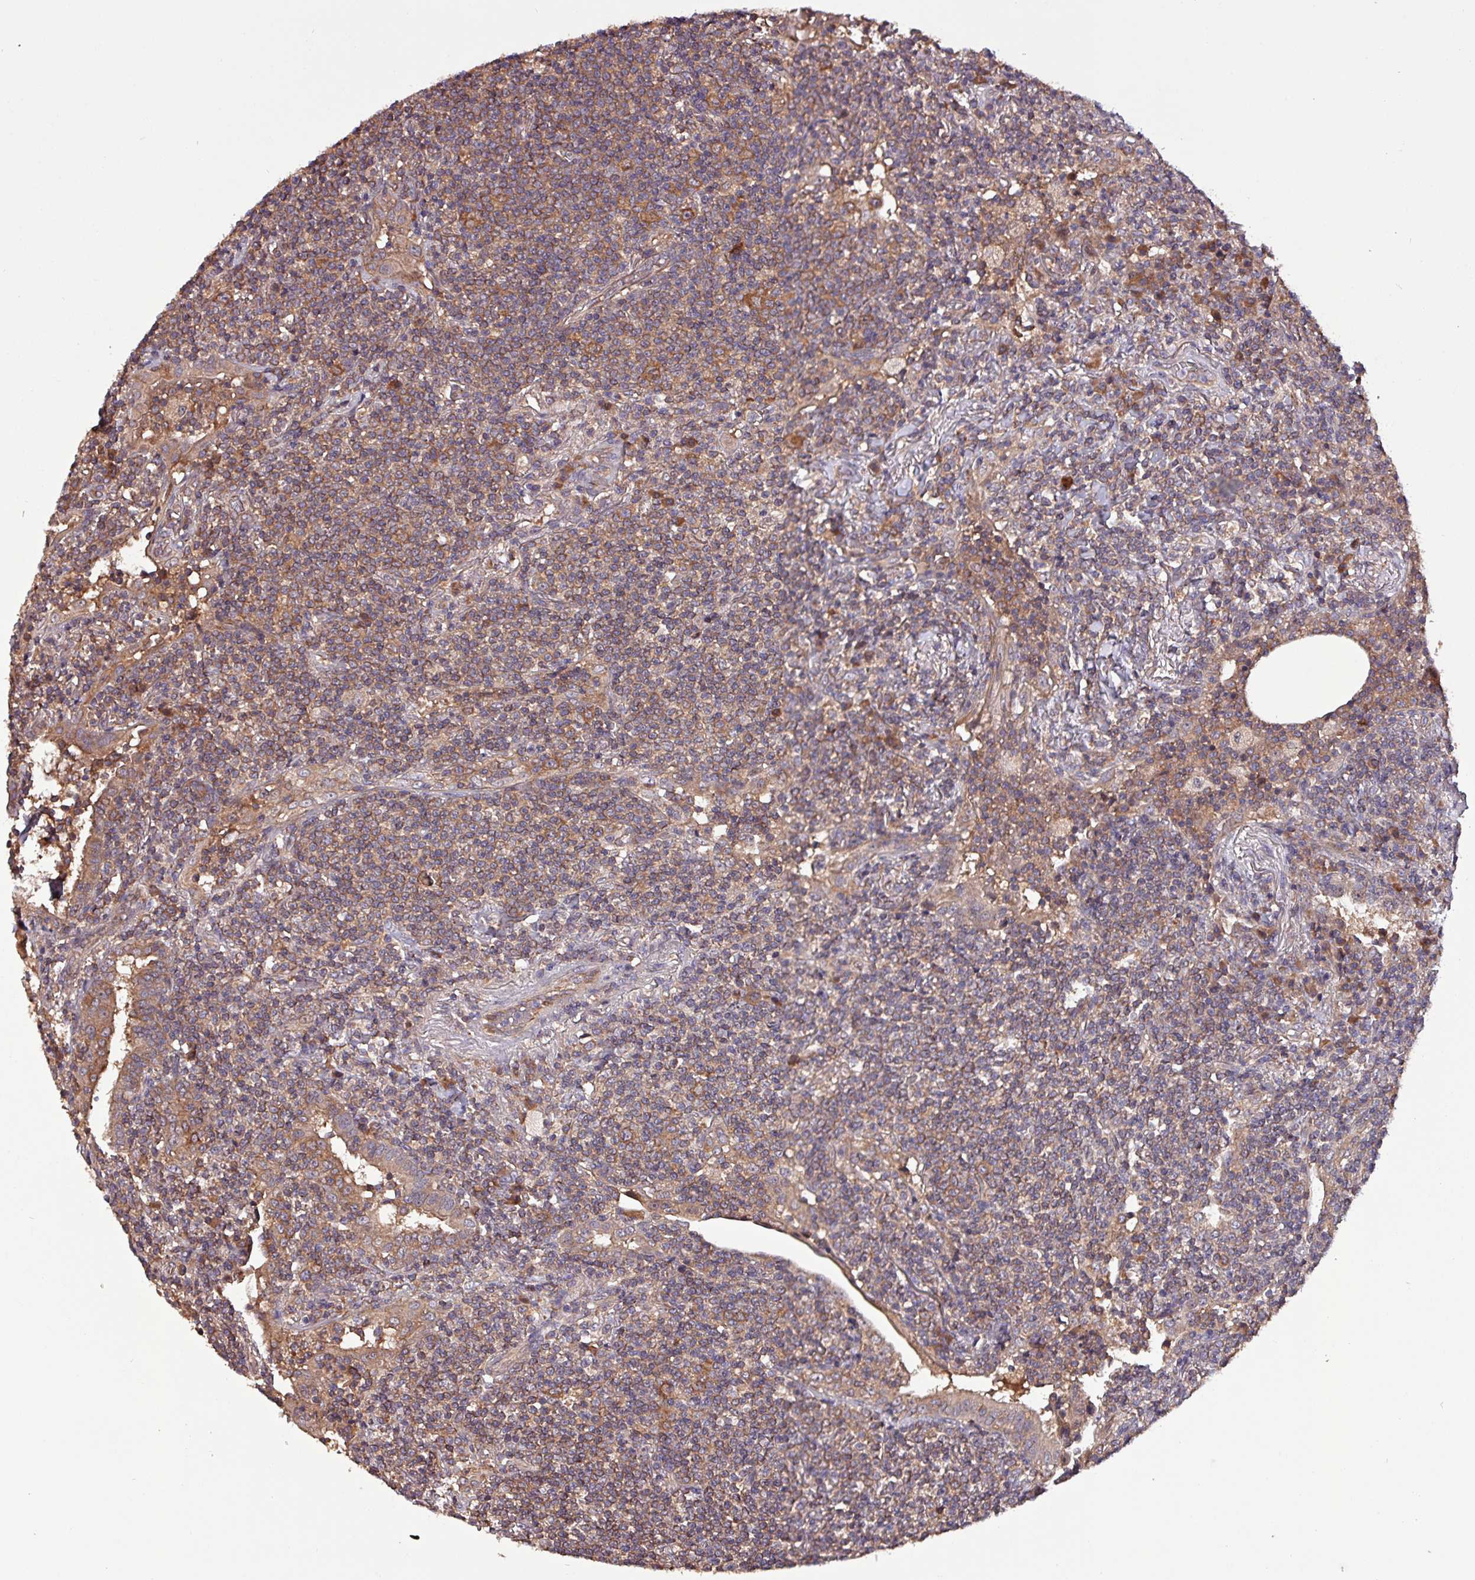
{"staining": {"intensity": "moderate", "quantity": ">75%", "location": "cytoplasmic/membranous"}, "tissue": "lymphoma", "cell_type": "Tumor cells", "image_type": "cancer", "snomed": [{"axis": "morphology", "description": "Malignant lymphoma, non-Hodgkin's type, Low grade"}, {"axis": "topography", "description": "Lung"}], "caption": "Immunohistochemistry (IHC) photomicrograph of neoplastic tissue: human malignant lymphoma, non-Hodgkin's type (low-grade) stained using immunohistochemistry (IHC) displays medium levels of moderate protein expression localized specifically in the cytoplasmic/membranous of tumor cells, appearing as a cytoplasmic/membranous brown color.", "gene": "PAFAH1B2", "patient": {"sex": "female", "age": 71}}